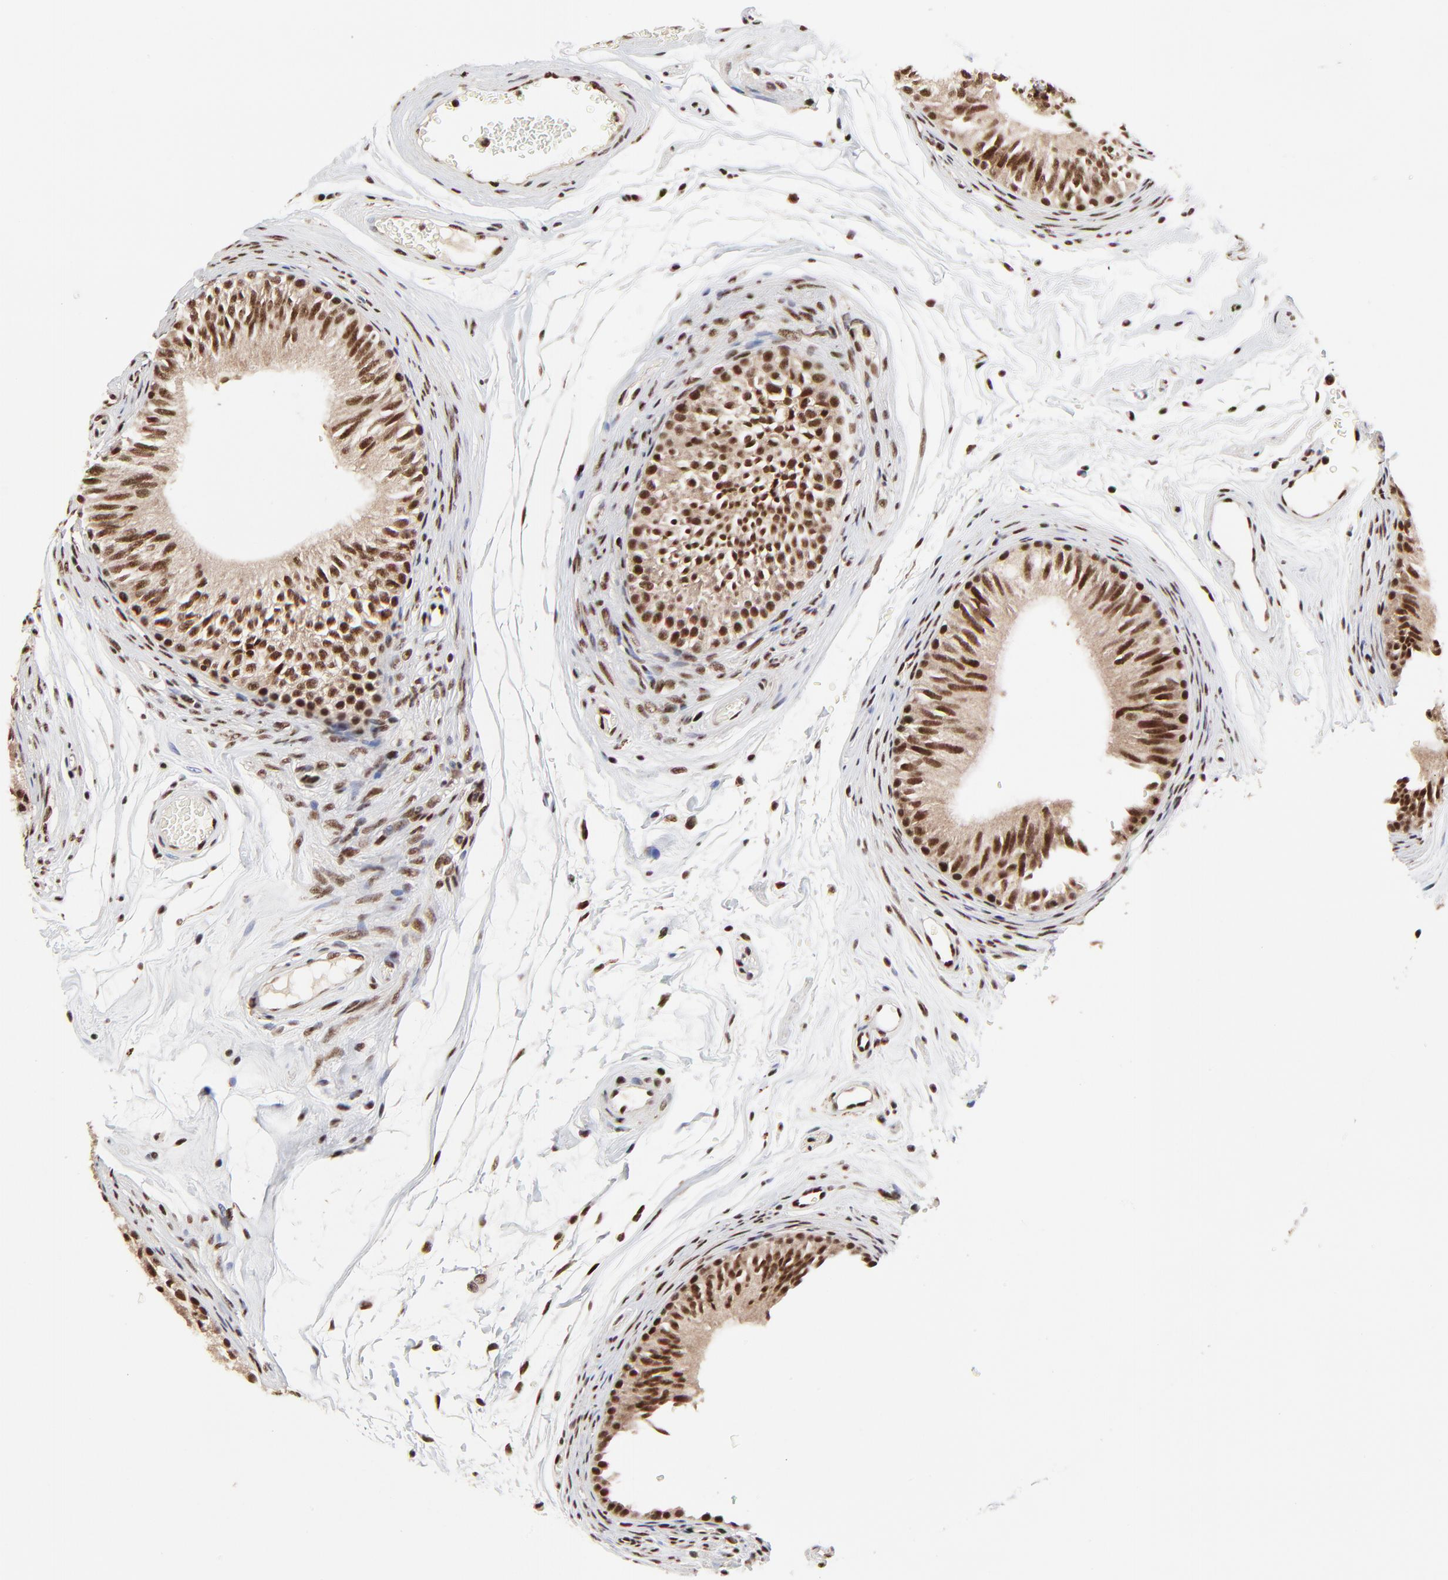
{"staining": {"intensity": "moderate", "quantity": ">75%", "location": "nuclear"}, "tissue": "epididymis", "cell_type": "Glandular cells", "image_type": "normal", "snomed": [{"axis": "morphology", "description": "Normal tissue, NOS"}, {"axis": "topography", "description": "Testis"}, {"axis": "topography", "description": "Epididymis"}], "caption": "Protein expression analysis of normal human epididymis reveals moderate nuclear positivity in about >75% of glandular cells. (brown staining indicates protein expression, while blue staining denotes nuclei).", "gene": "RBM22", "patient": {"sex": "male", "age": 36}}